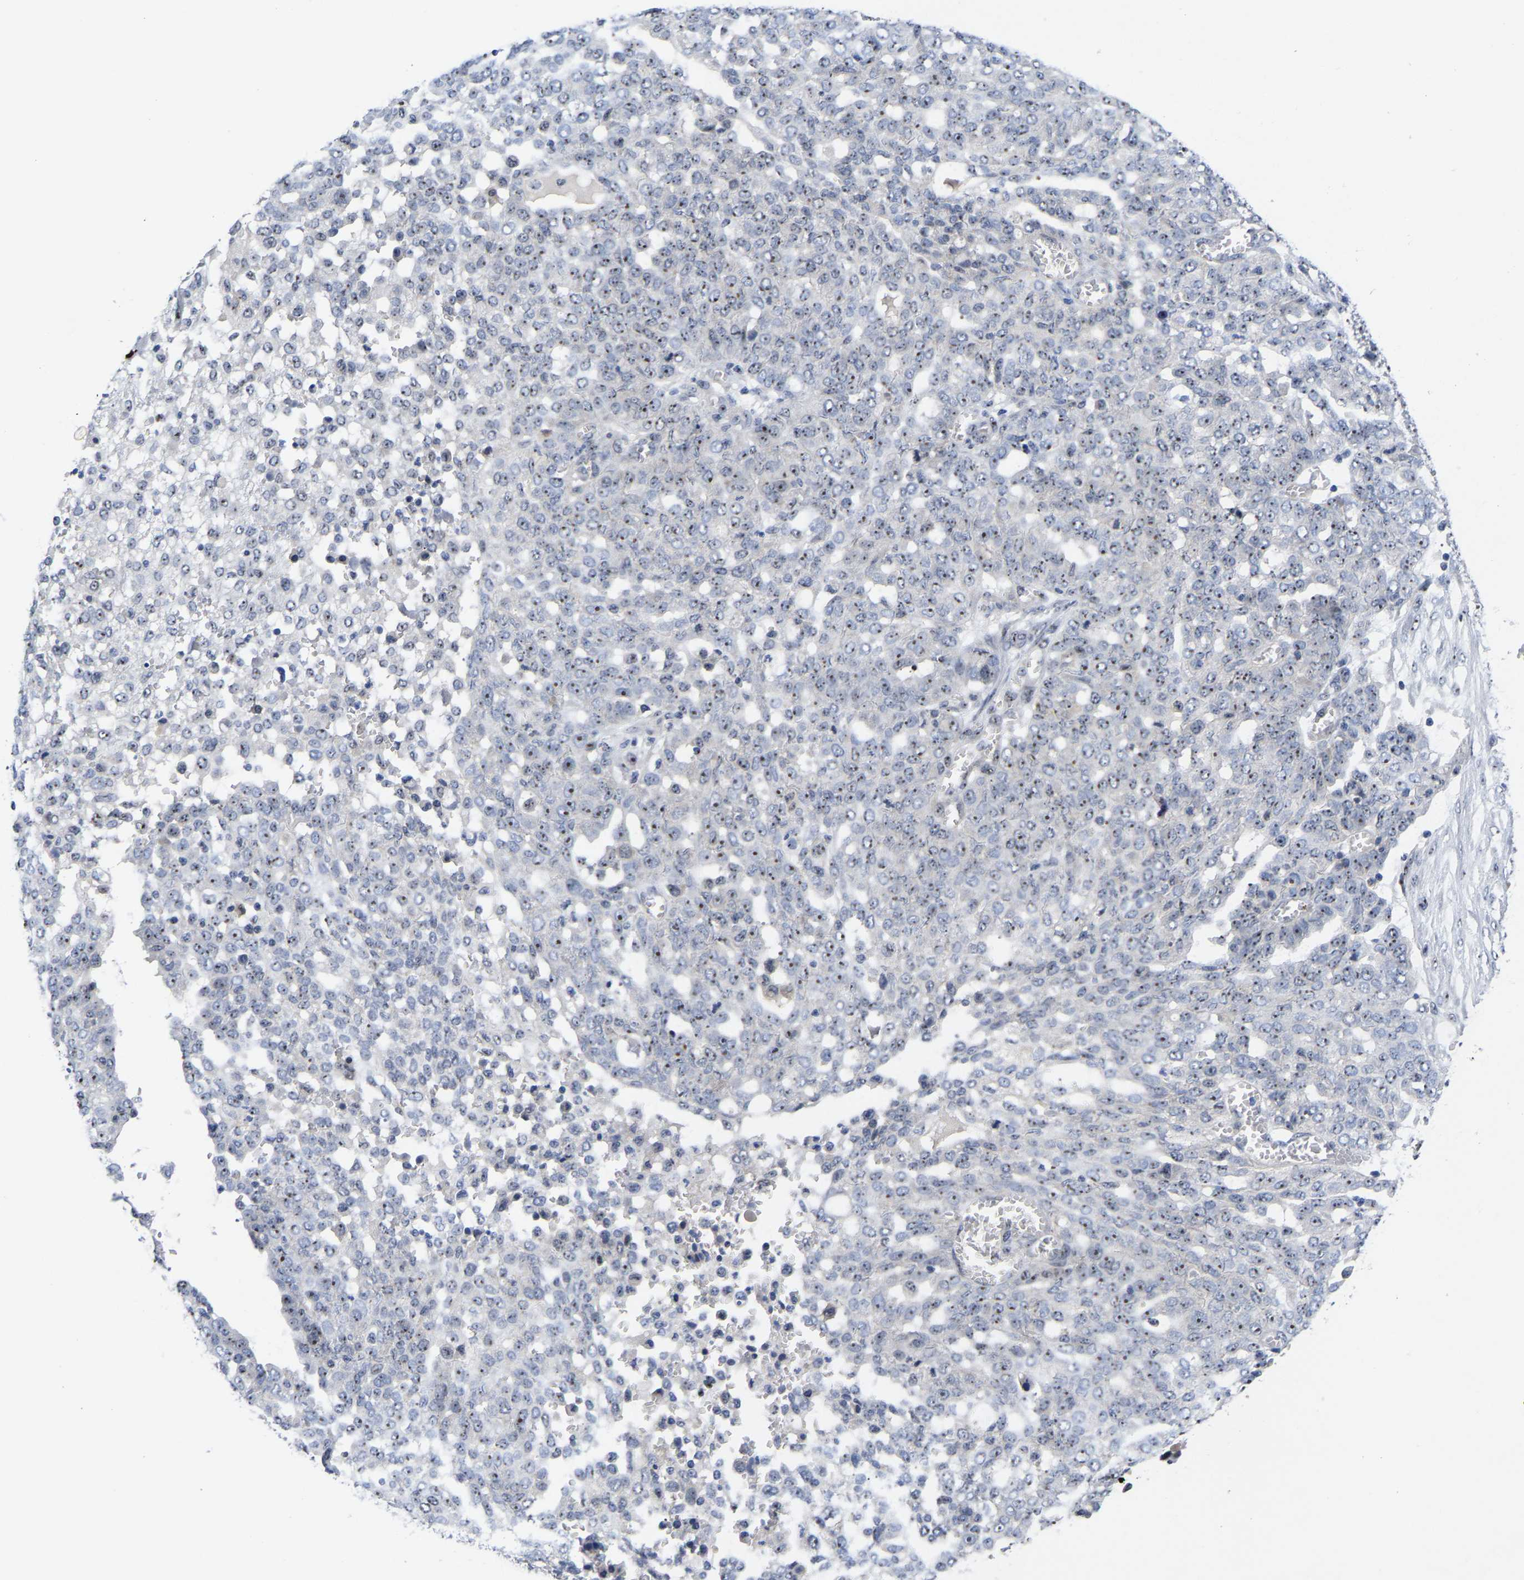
{"staining": {"intensity": "moderate", "quantity": "25%-75%", "location": "nuclear"}, "tissue": "ovarian cancer", "cell_type": "Tumor cells", "image_type": "cancer", "snomed": [{"axis": "morphology", "description": "Cystadenocarcinoma, serous, NOS"}, {"axis": "topography", "description": "Soft tissue"}, {"axis": "topography", "description": "Ovary"}], "caption": "A brown stain highlights moderate nuclear positivity of a protein in ovarian cancer tumor cells.", "gene": "NLE1", "patient": {"sex": "female", "age": 57}}